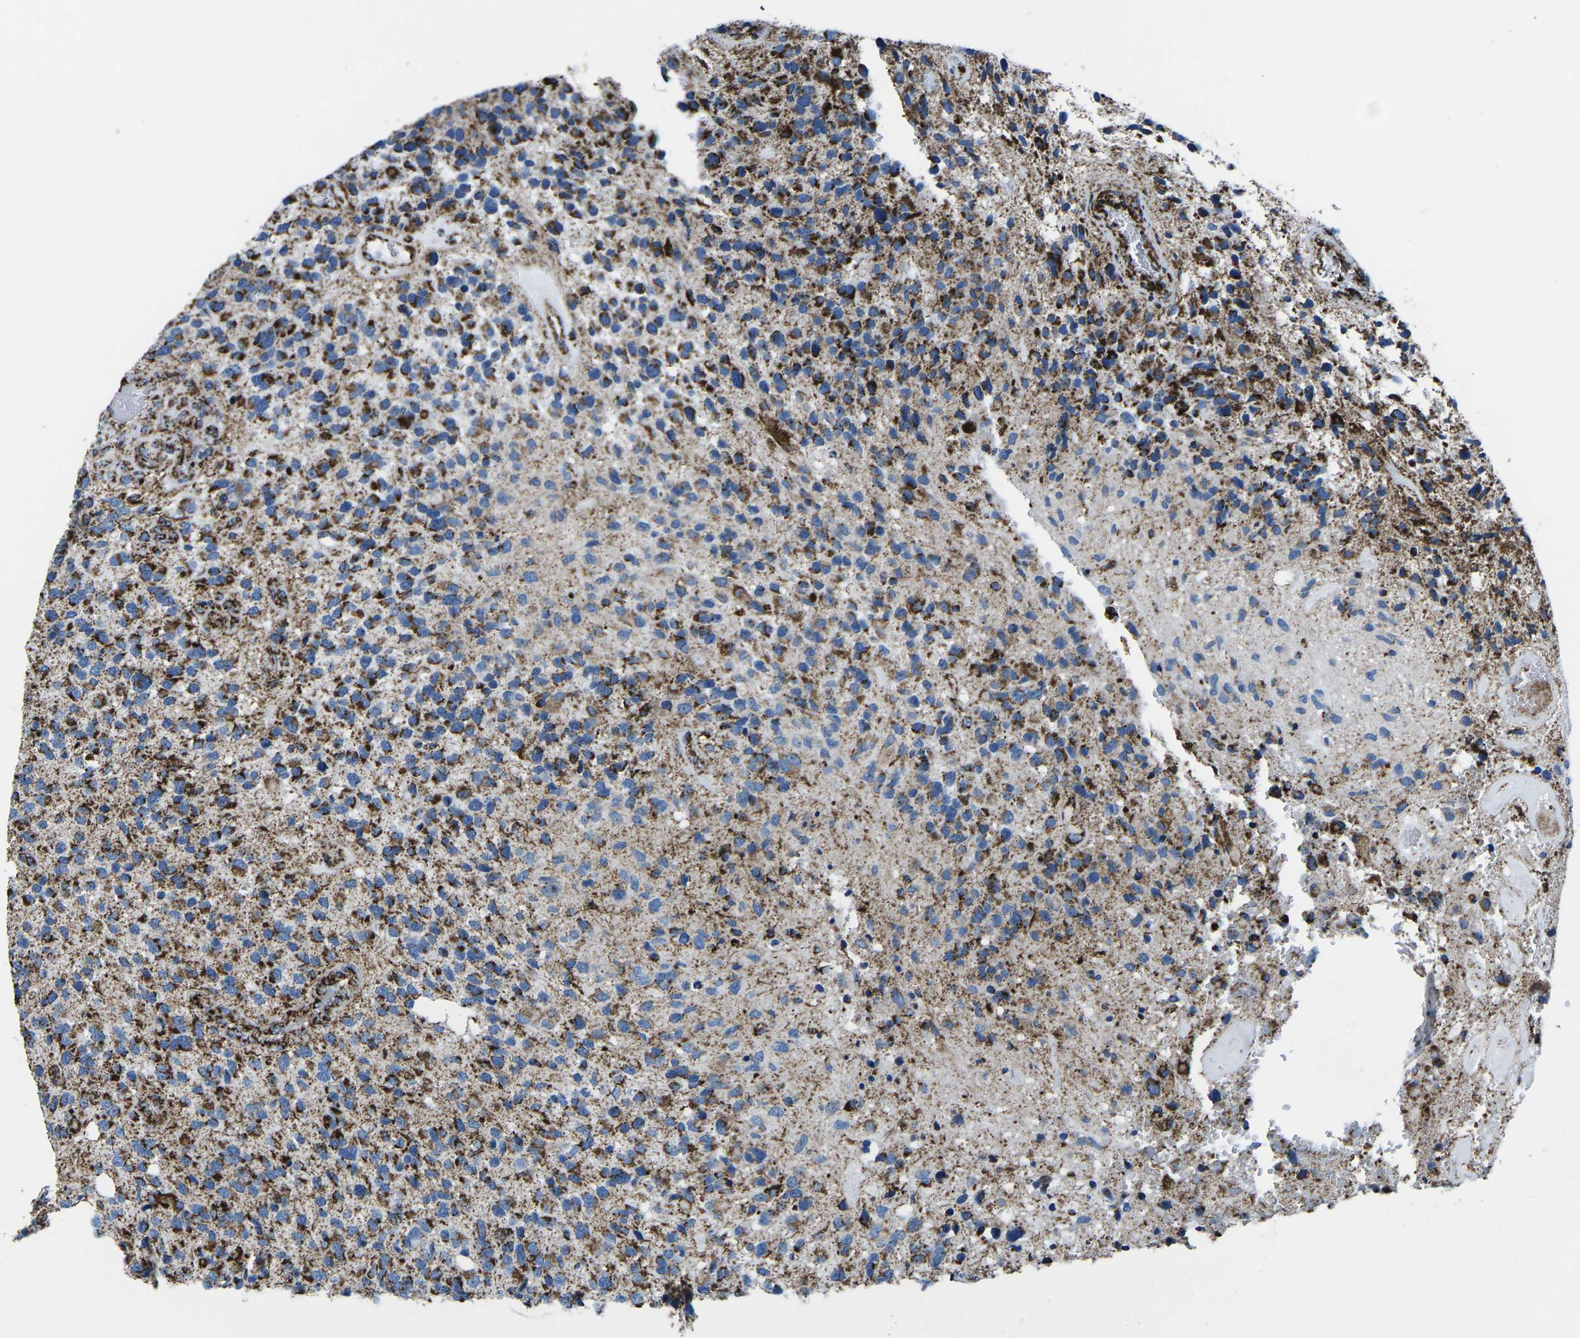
{"staining": {"intensity": "strong", "quantity": "25%-75%", "location": "cytoplasmic/membranous"}, "tissue": "glioma", "cell_type": "Tumor cells", "image_type": "cancer", "snomed": [{"axis": "morphology", "description": "Glioma, malignant, High grade"}, {"axis": "topography", "description": "Brain"}], "caption": "Human glioma stained with a brown dye demonstrates strong cytoplasmic/membranous positive positivity in approximately 25%-75% of tumor cells.", "gene": "MT-CO2", "patient": {"sex": "female", "age": 58}}